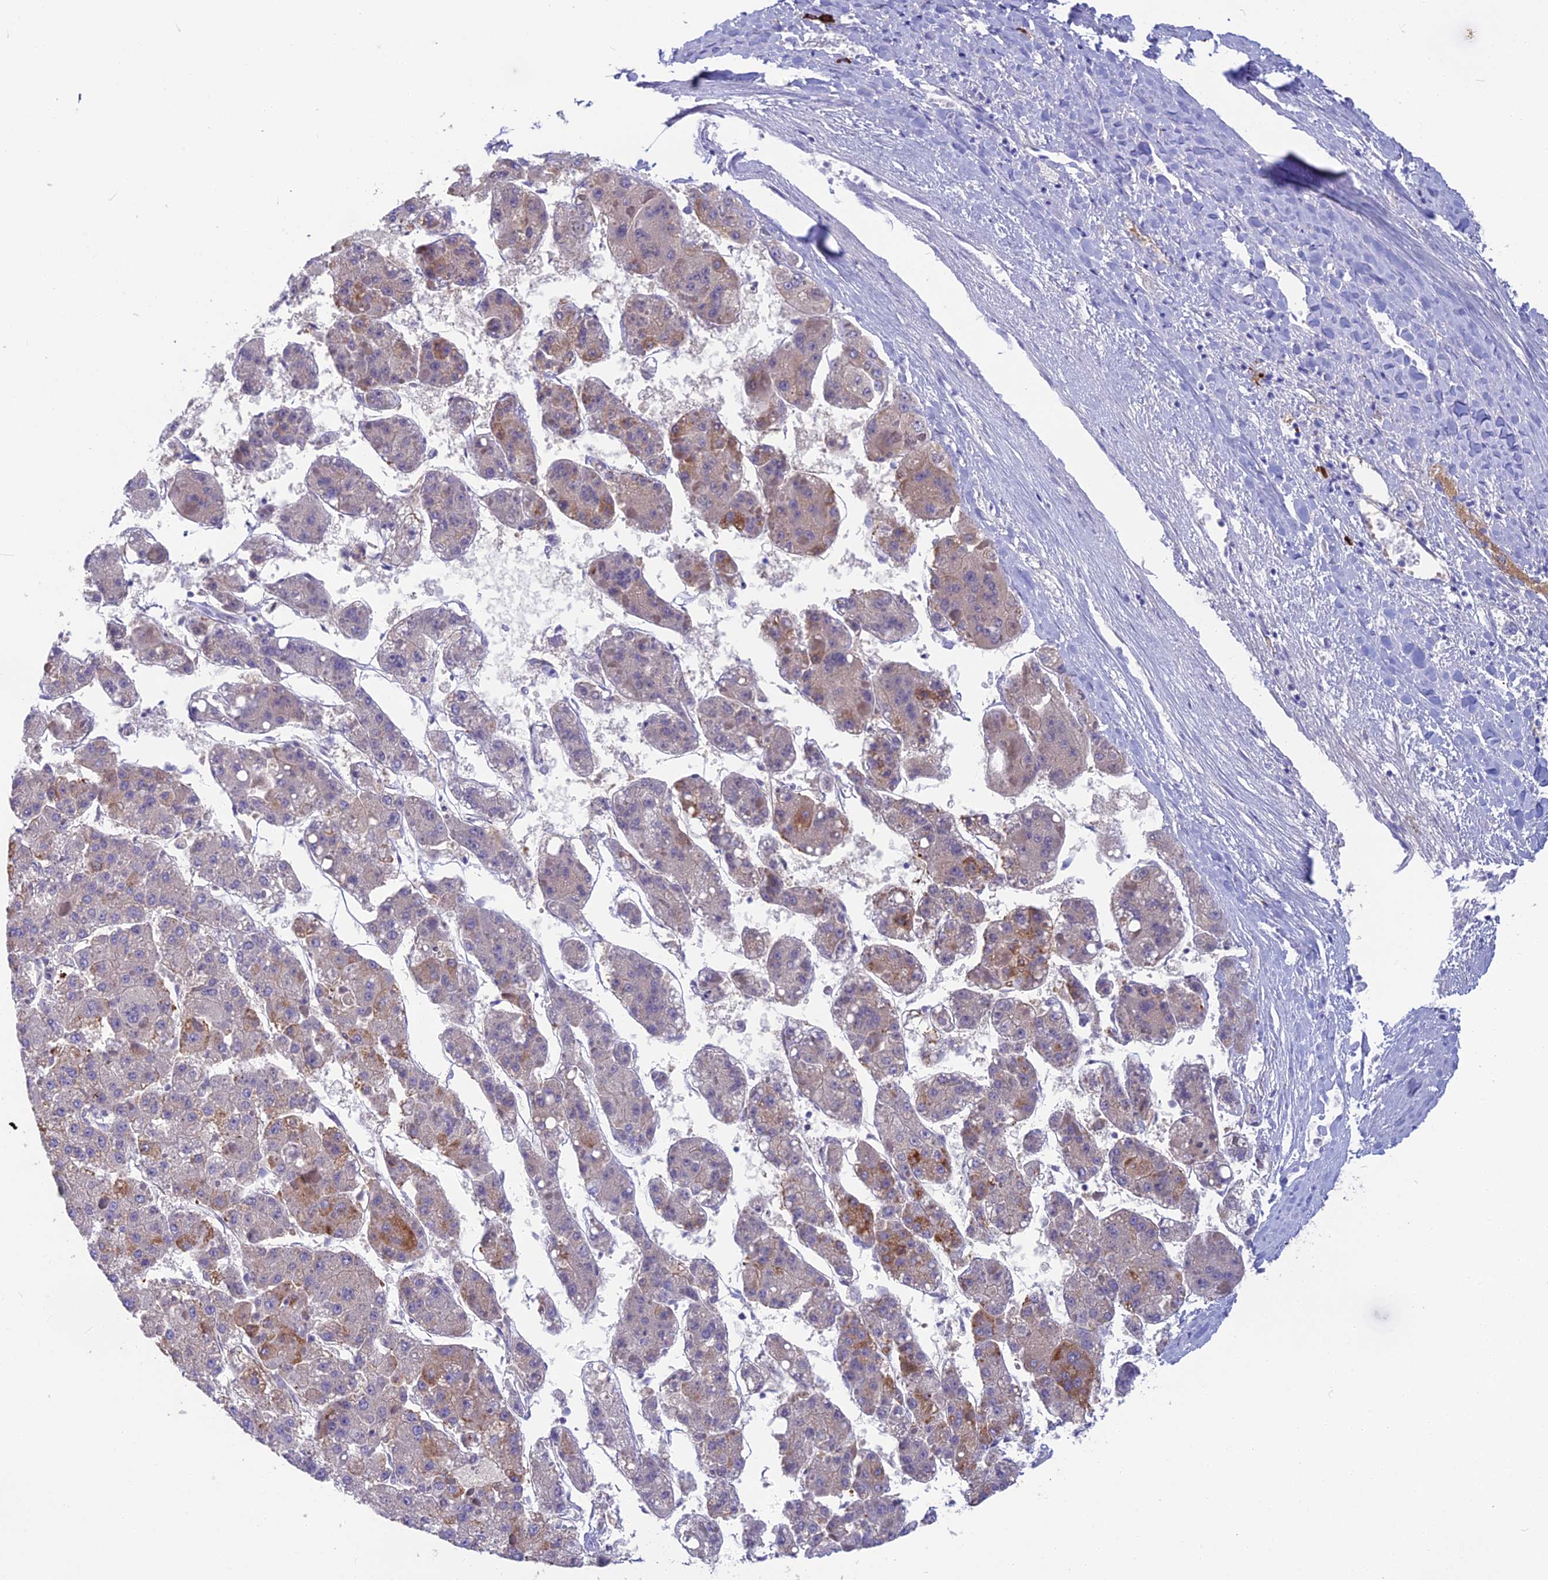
{"staining": {"intensity": "moderate", "quantity": "<25%", "location": "cytoplasmic/membranous"}, "tissue": "liver cancer", "cell_type": "Tumor cells", "image_type": "cancer", "snomed": [{"axis": "morphology", "description": "Carcinoma, Hepatocellular, NOS"}, {"axis": "topography", "description": "Liver"}], "caption": "Moderate cytoplasmic/membranous staining for a protein is seen in approximately <25% of tumor cells of liver hepatocellular carcinoma using immunohistochemistry.", "gene": "SNAP91", "patient": {"sex": "female", "age": 73}}